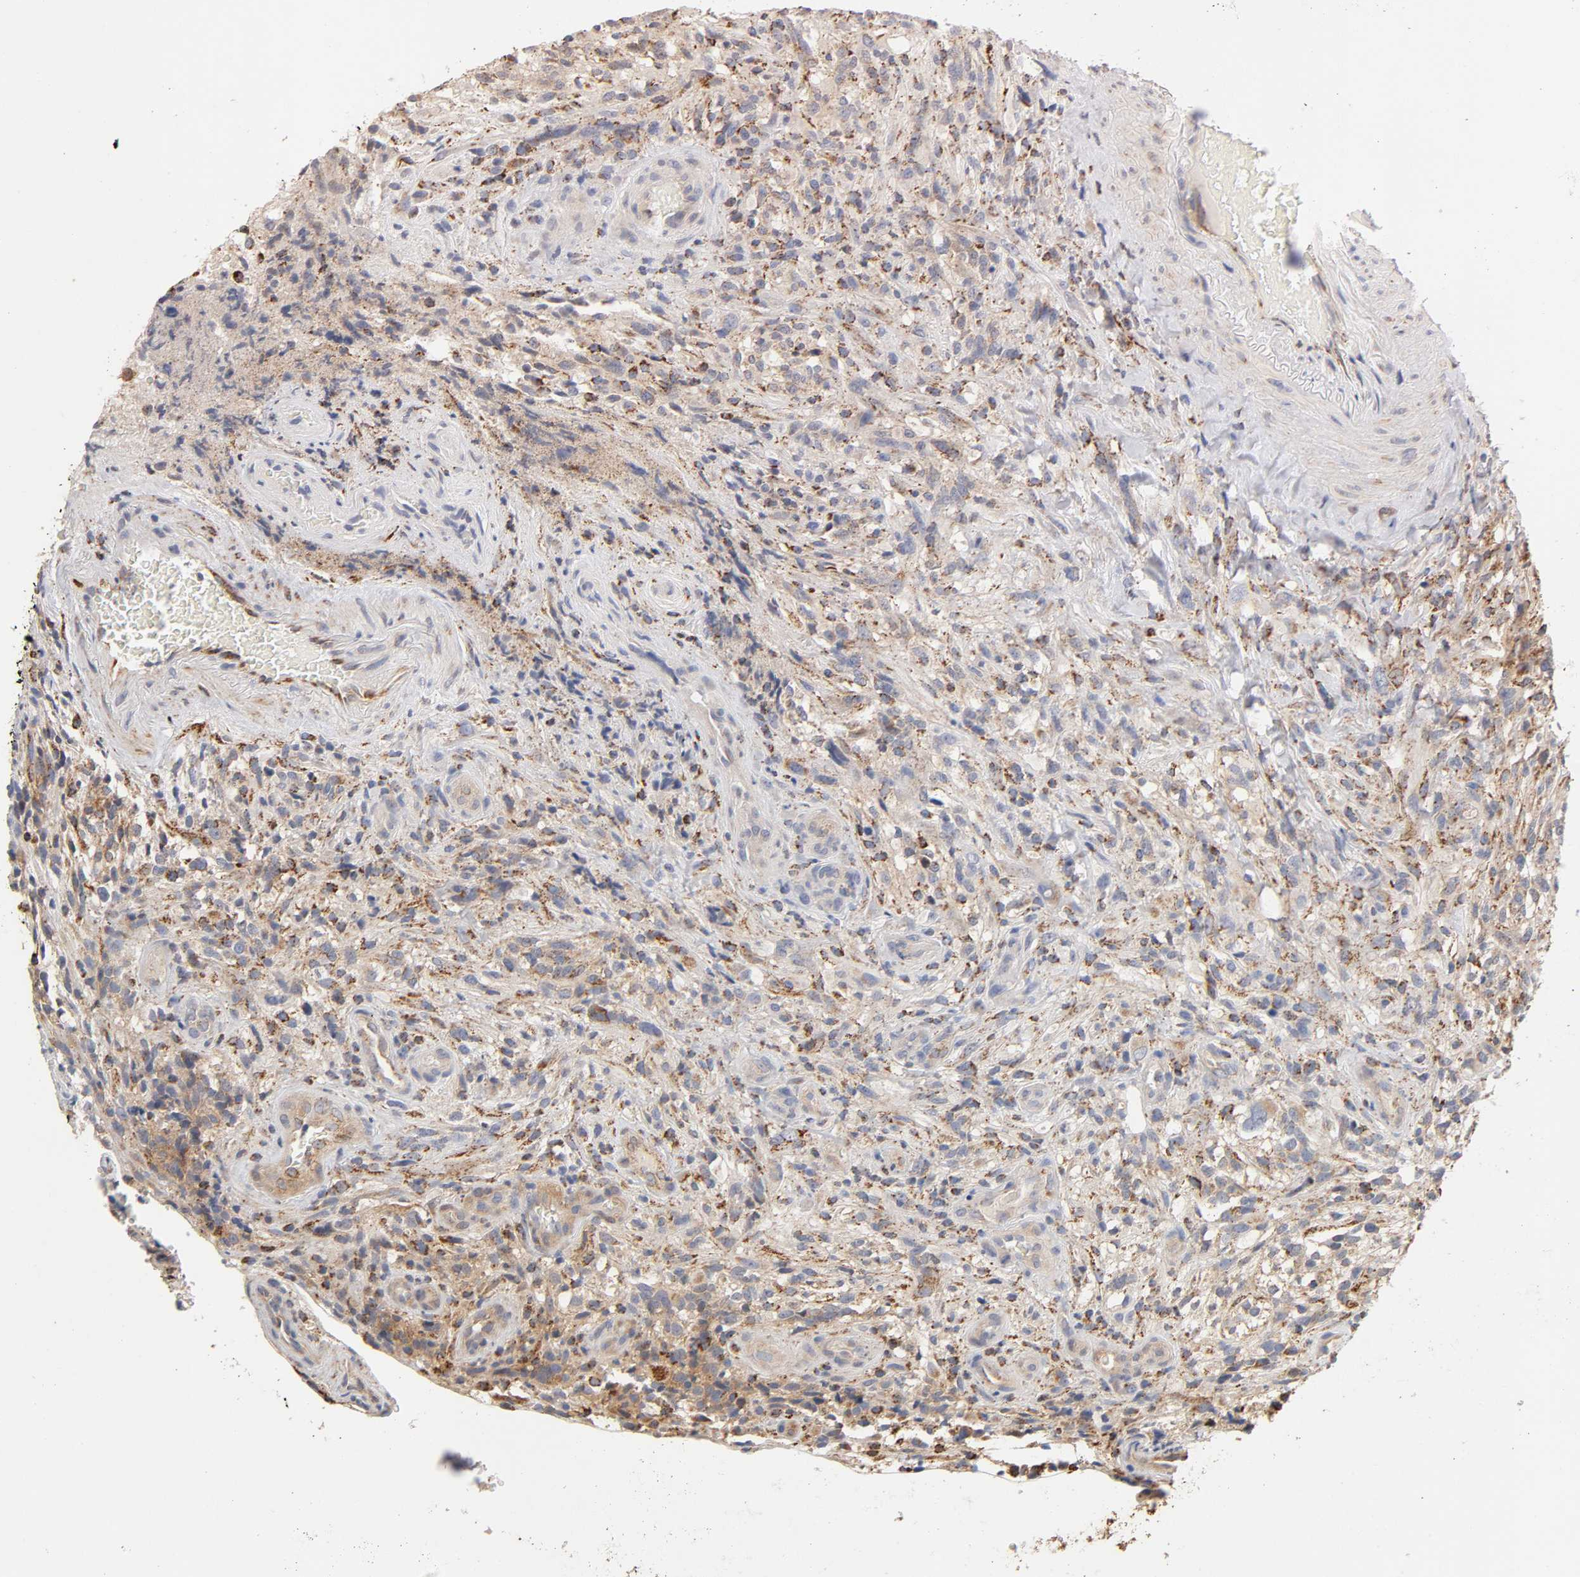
{"staining": {"intensity": "moderate", "quantity": ">75%", "location": "cytoplasmic/membranous"}, "tissue": "glioma", "cell_type": "Tumor cells", "image_type": "cancer", "snomed": [{"axis": "morphology", "description": "Normal tissue, NOS"}, {"axis": "morphology", "description": "Glioma, malignant, High grade"}, {"axis": "topography", "description": "Cerebral cortex"}], "caption": "Protein analysis of malignant glioma (high-grade) tissue displays moderate cytoplasmic/membranous positivity in approximately >75% of tumor cells.", "gene": "ISG15", "patient": {"sex": "male", "age": 75}}